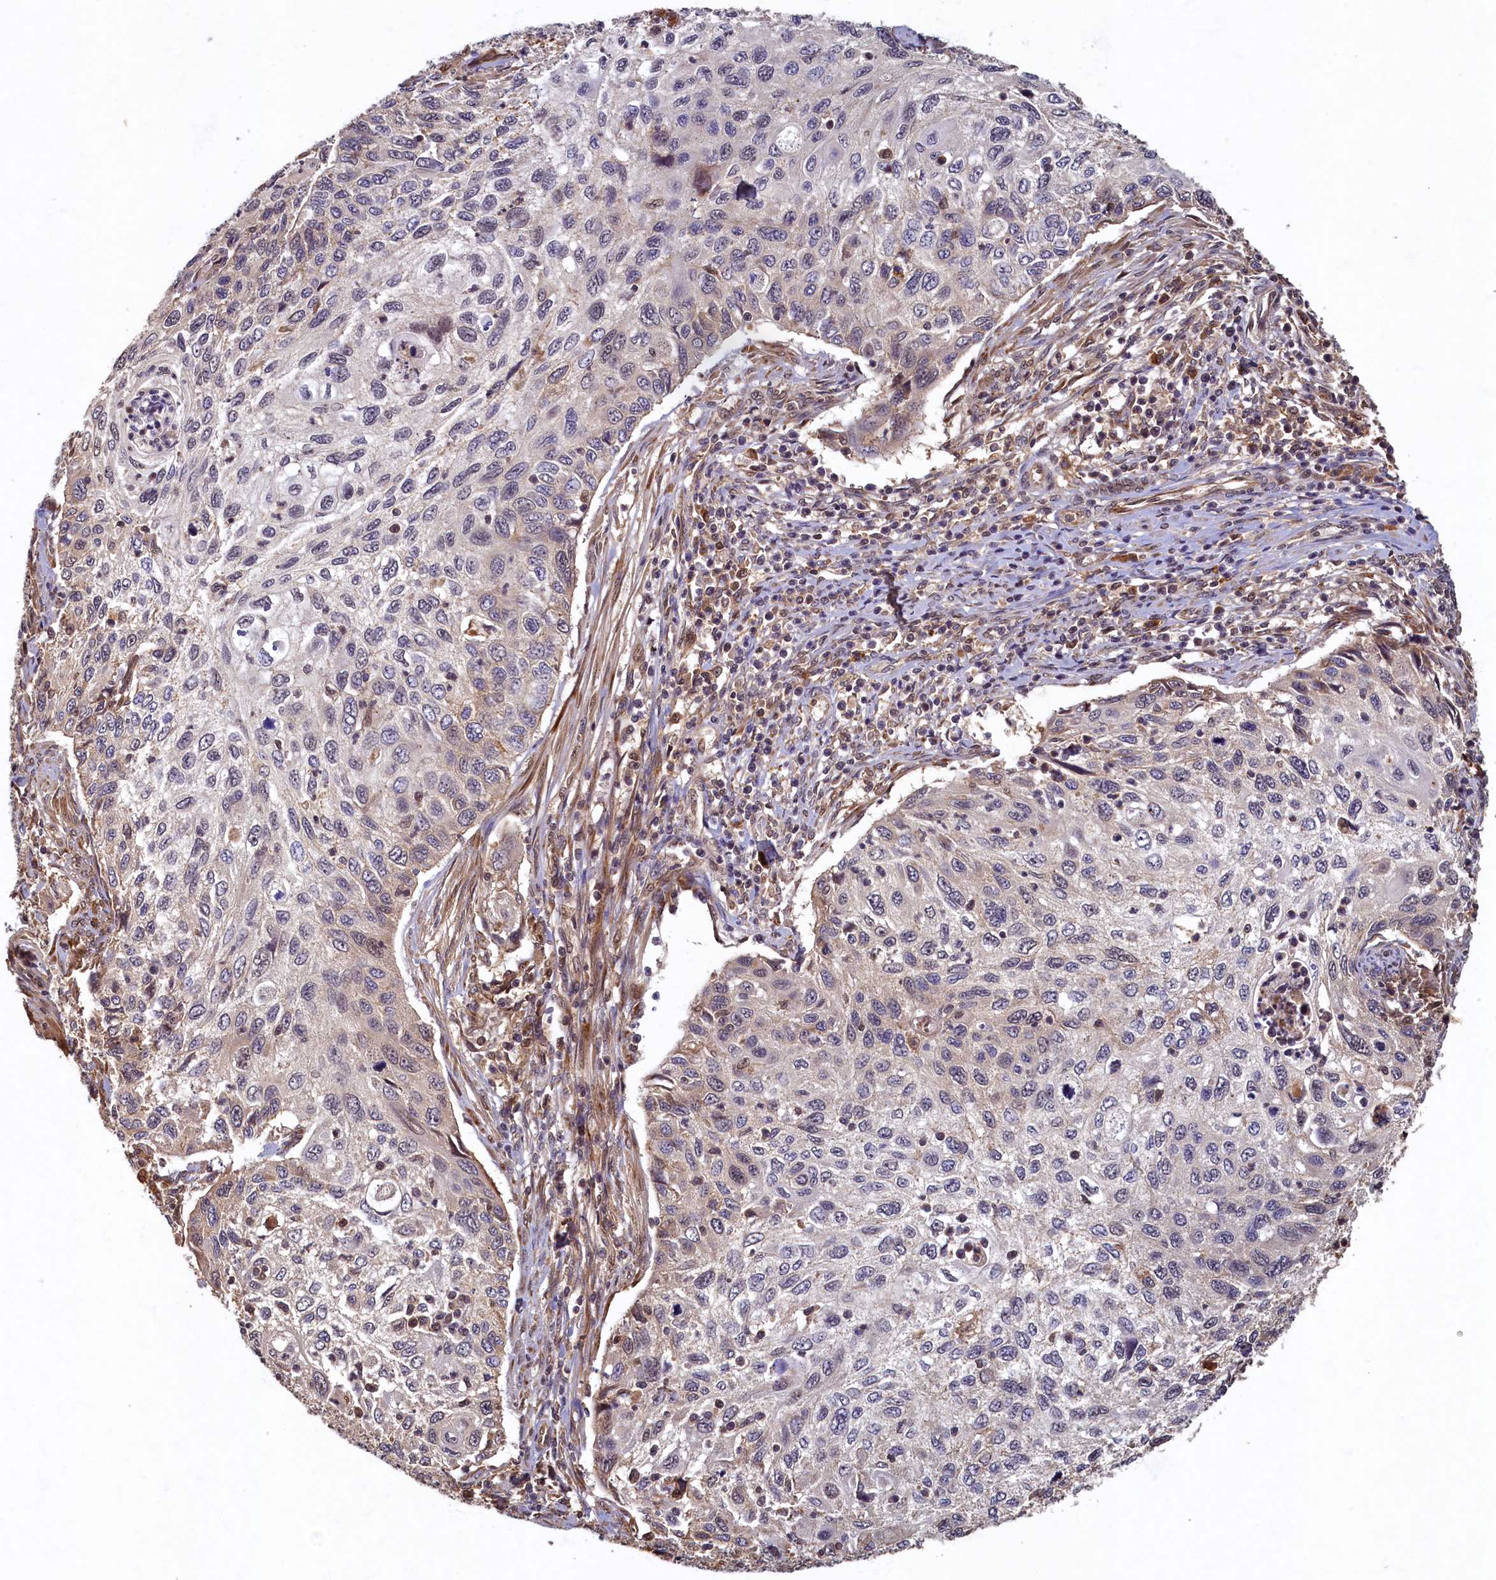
{"staining": {"intensity": "negative", "quantity": "none", "location": "none"}, "tissue": "cervical cancer", "cell_type": "Tumor cells", "image_type": "cancer", "snomed": [{"axis": "morphology", "description": "Squamous cell carcinoma, NOS"}, {"axis": "topography", "description": "Cervix"}], "caption": "Photomicrograph shows no protein expression in tumor cells of cervical cancer (squamous cell carcinoma) tissue.", "gene": "LCMT2", "patient": {"sex": "female", "age": 70}}